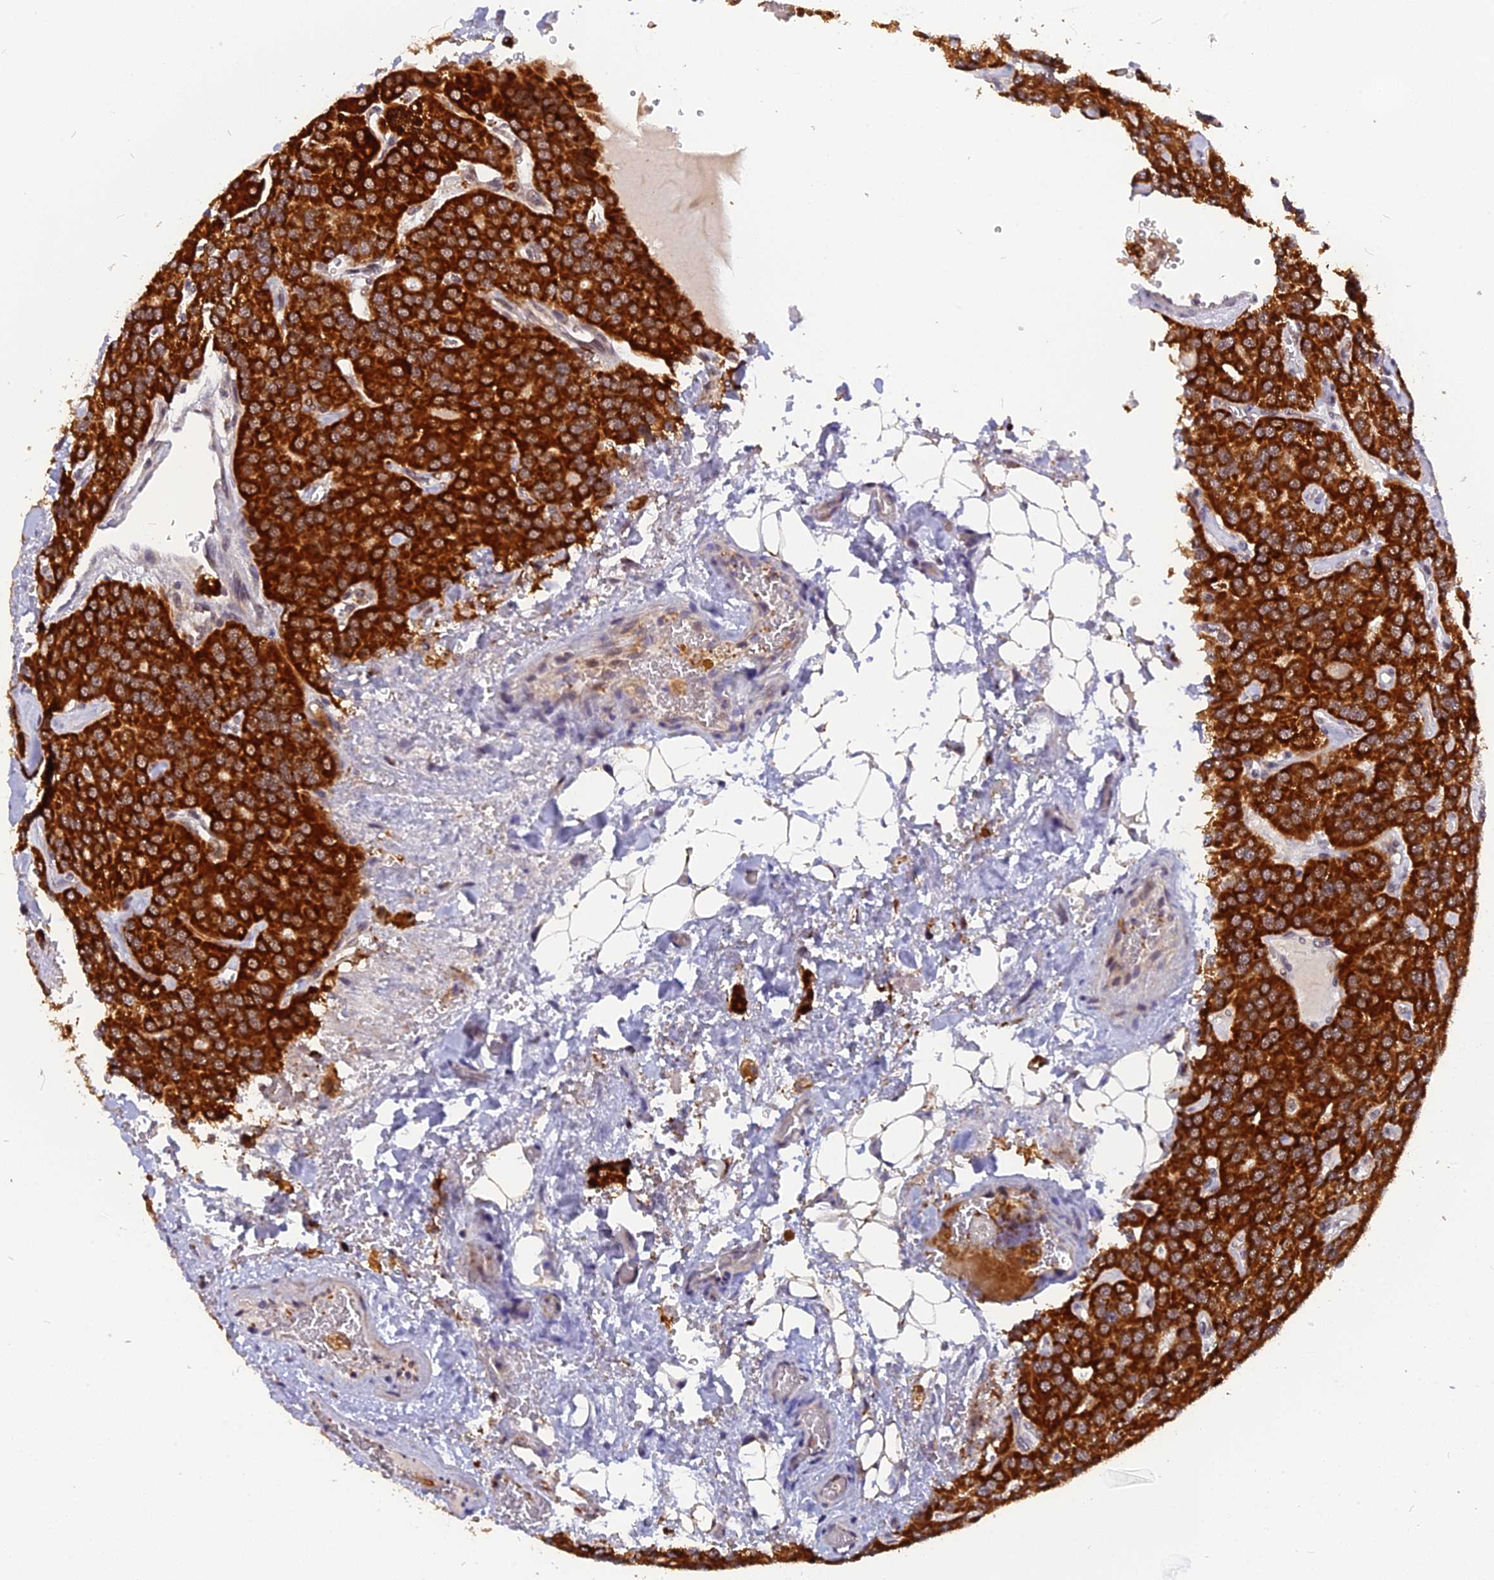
{"staining": {"intensity": "strong", "quantity": "25%-75%", "location": "cytoplasmic/membranous"}, "tissue": "parathyroid gland", "cell_type": "Glandular cells", "image_type": "normal", "snomed": [{"axis": "morphology", "description": "Normal tissue, NOS"}, {"axis": "morphology", "description": "Adenoma, NOS"}, {"axis": "topography", "description": "Parathyroid gland"}], "caption": "Glandular cells reveal high levels of strong cytoplasmic/membranous positivity in approximately 25%-75% of cells in unremarkable human parathyroid gland. (Stains: DAB (3,3'-diaminobenzidine) in brown, nuclei in blue, Microscopy: brightfield microscopy at high magnification).", "gene": "CMC1", "patient": {"sex": "female", "age": 86}}